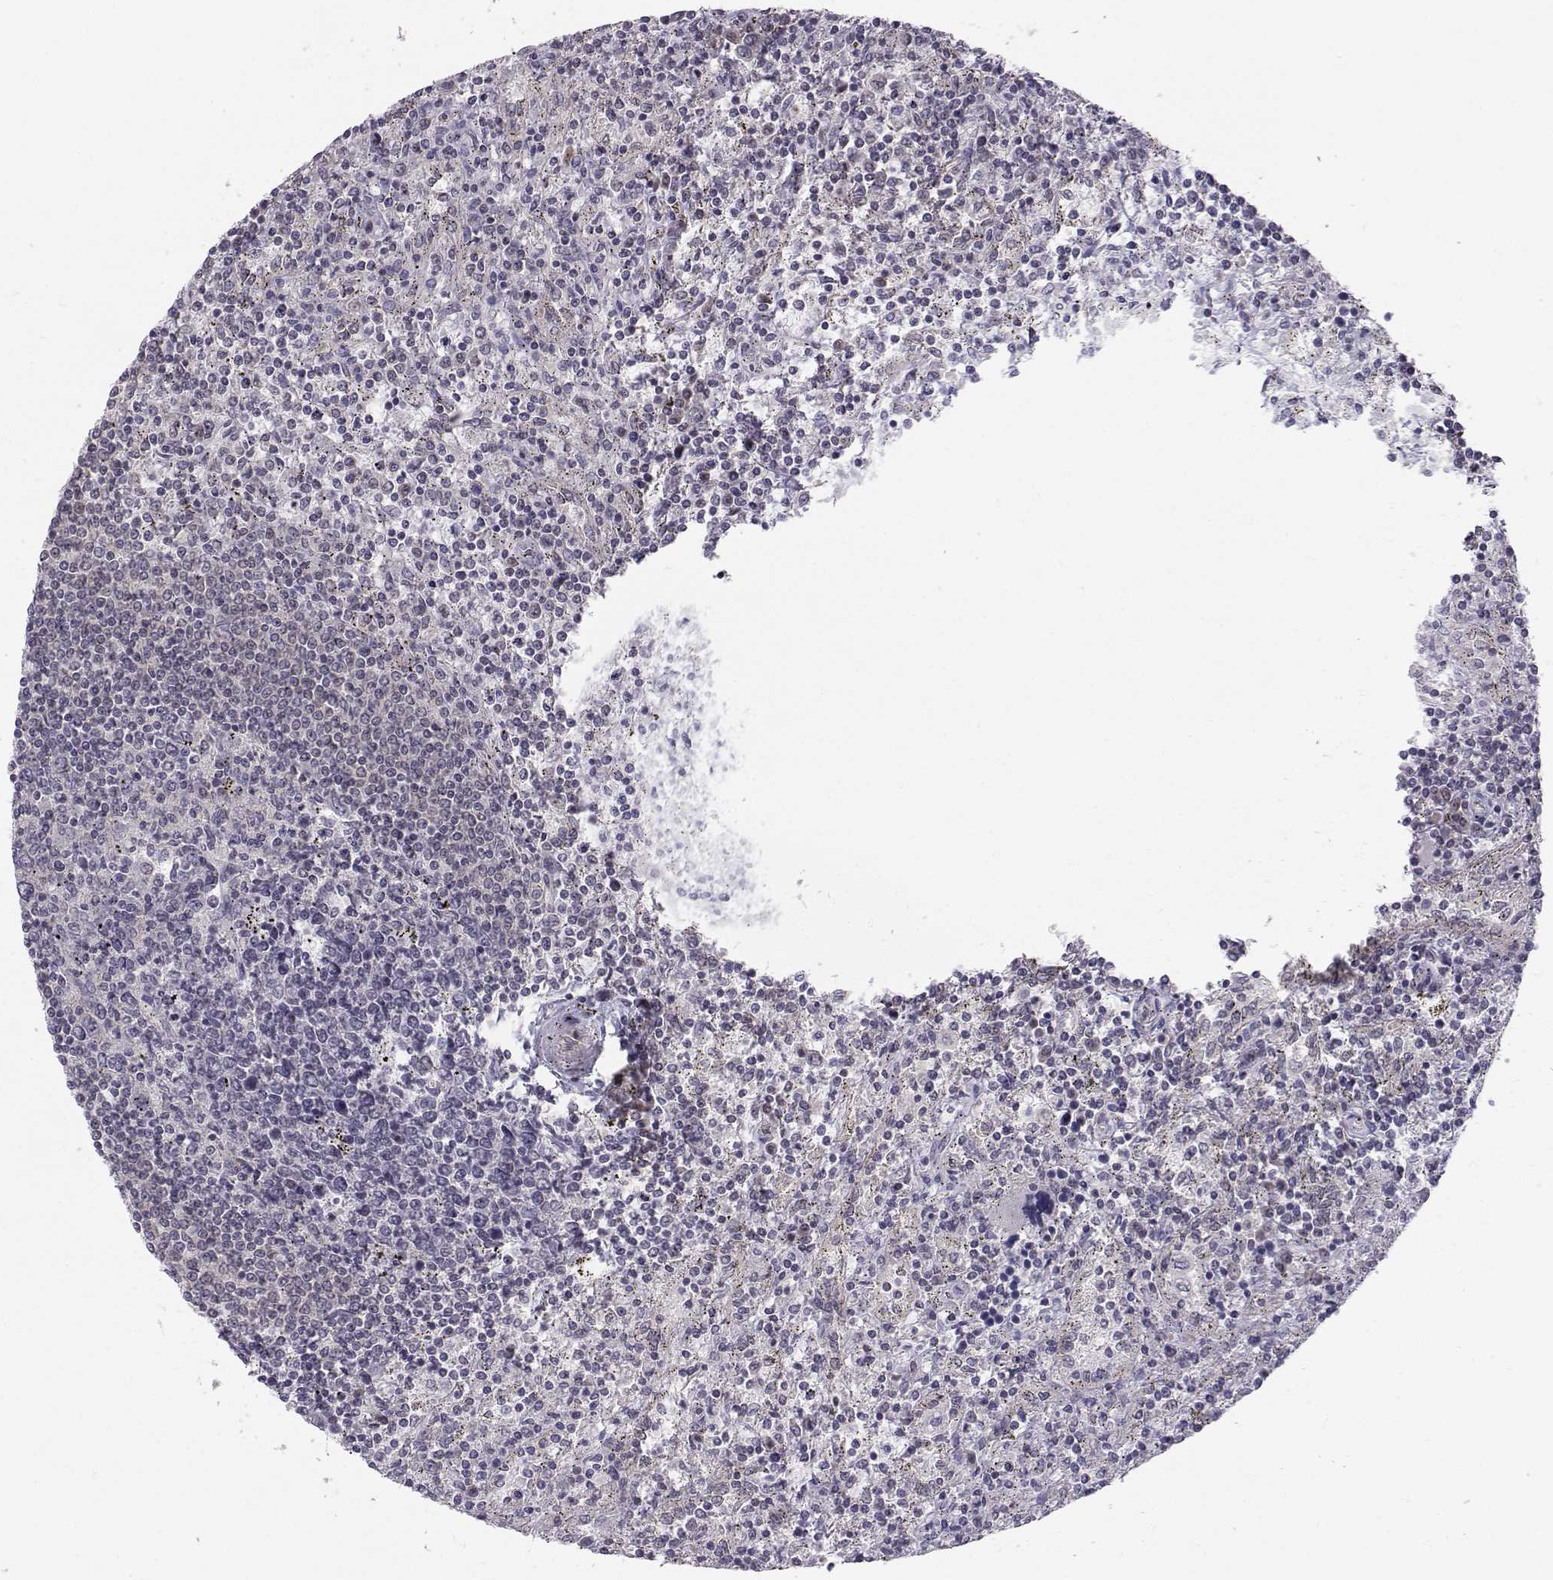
{"staining": {"intensity": "negative", "quantity": "none", "location": "none"}, "tissue": "lymphoma", "cell_type": "Tumor cells", "image_type": "cancer", "snomed": [{"axis": "morphology", "description": "Malignant lymphoma, non-Hodgkin's type, Low grade"}, {"axis": "topography", "description": "Spleen"}], "caption": "IHC micrograph of lymphoma stained for a protein (brown), which demonstrates no staining in tumor cells. The staining is performed using DAB (3,3'-diaminobenzidine) brown chromogen with nuclei counter-stained in using hematoxylin.", "gene": "KIF13B", "patient": {"sex": "male", "age": 62}}